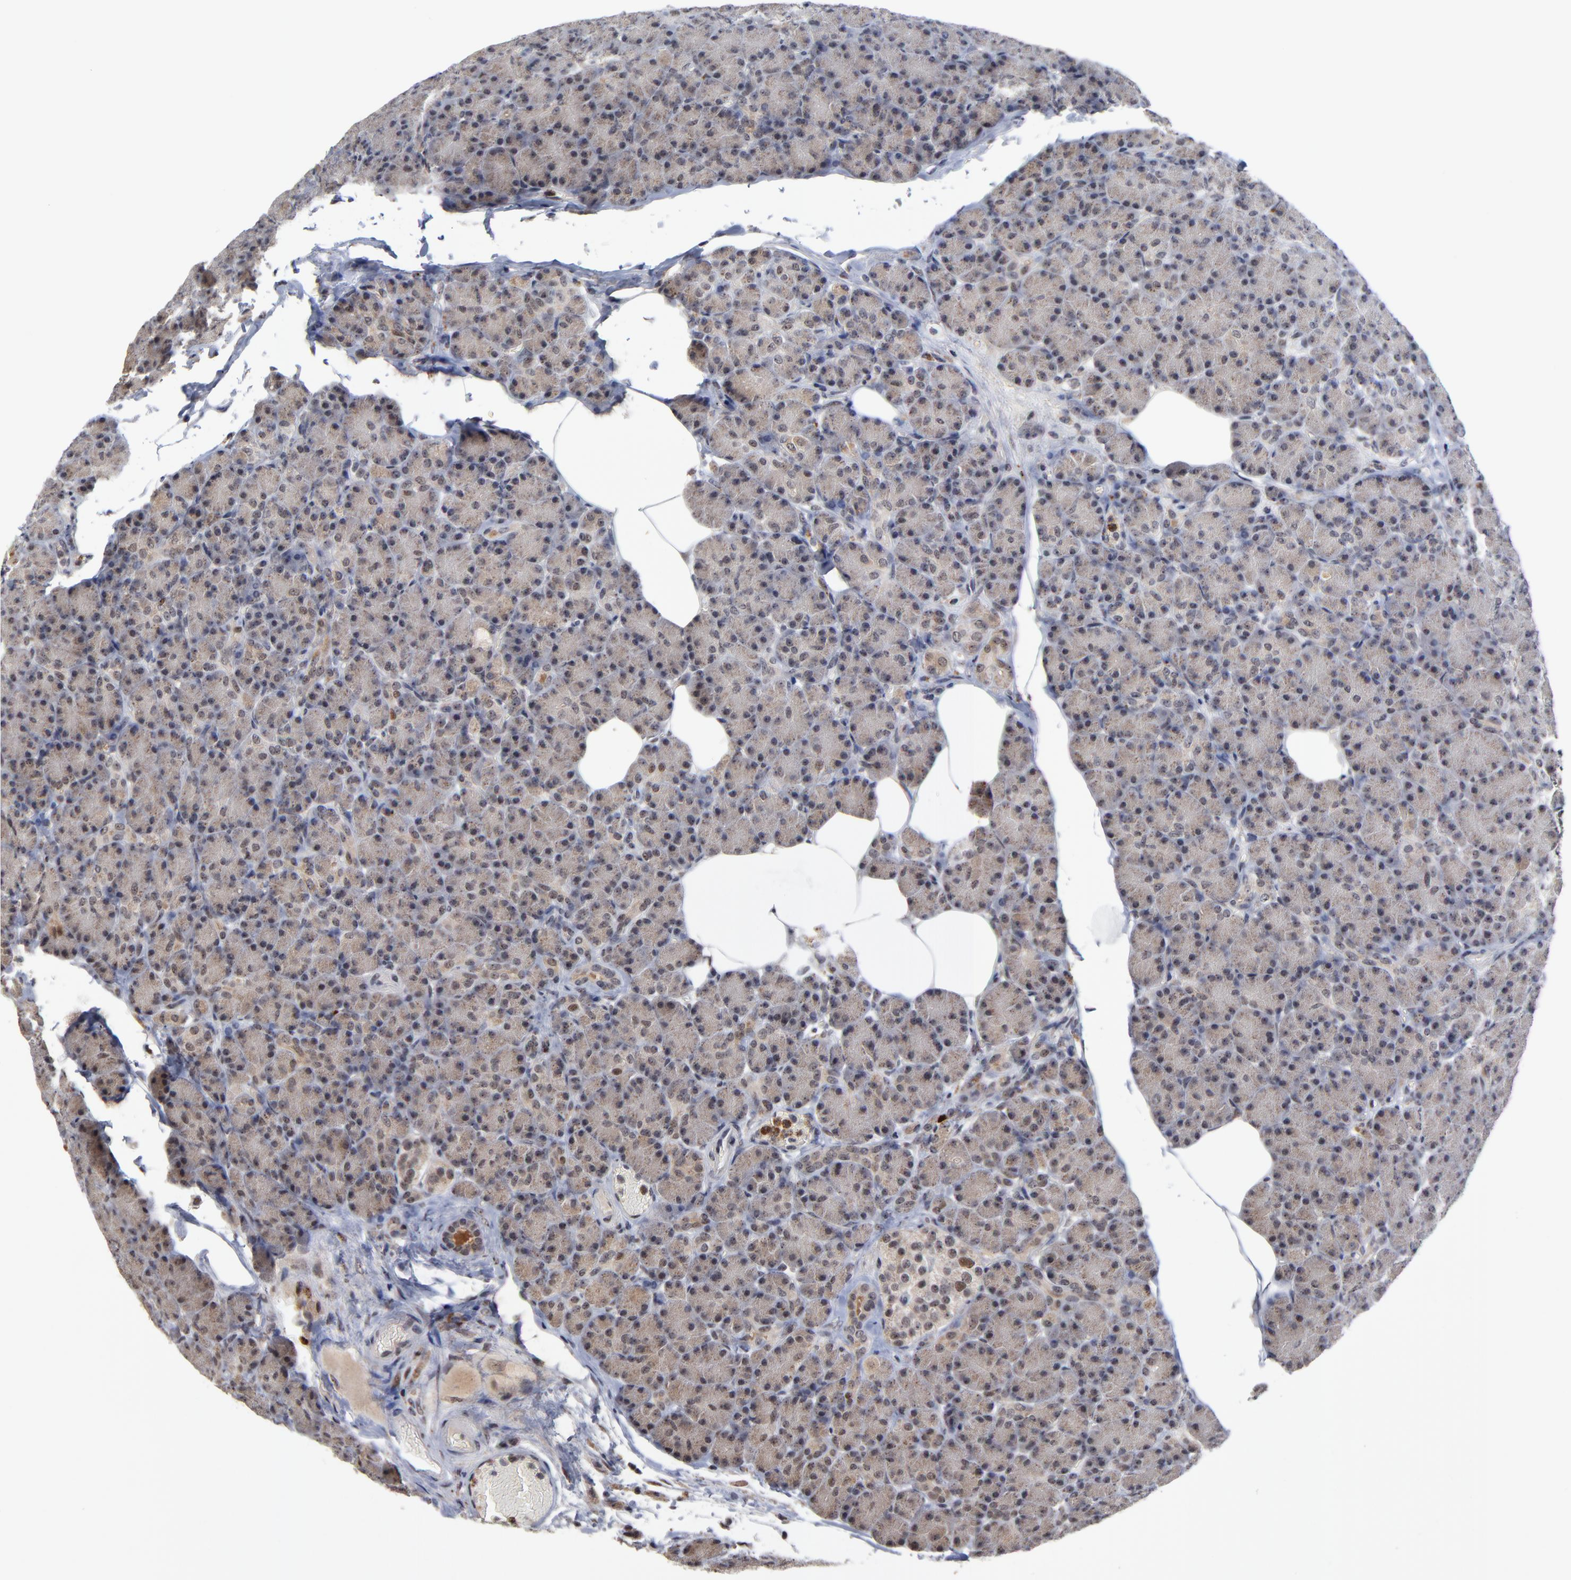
{"staining": {"intensity": "weak", "quantity": "<25%", "location": "cytoplasmic/membranous"}, "tissue": "pancreas", "cell_type": "Exocrine glandular cells", "image_type": "normal", "snomed": [{"axis": "morphology", "description": "Normal tissue, NOS"}, {"axis": "topography", "description": "Pancreas"}], "caption": "Immunohistochemical staining of unremarkable human pancreas reveals no significant expression in exocrine glandular cells. The staining is performed using DAB brown chromogen with nuclei counter-stained in using hematoxylin.", "gene": "ZNF419", "patient": {"sex": "female", "age": 43}}